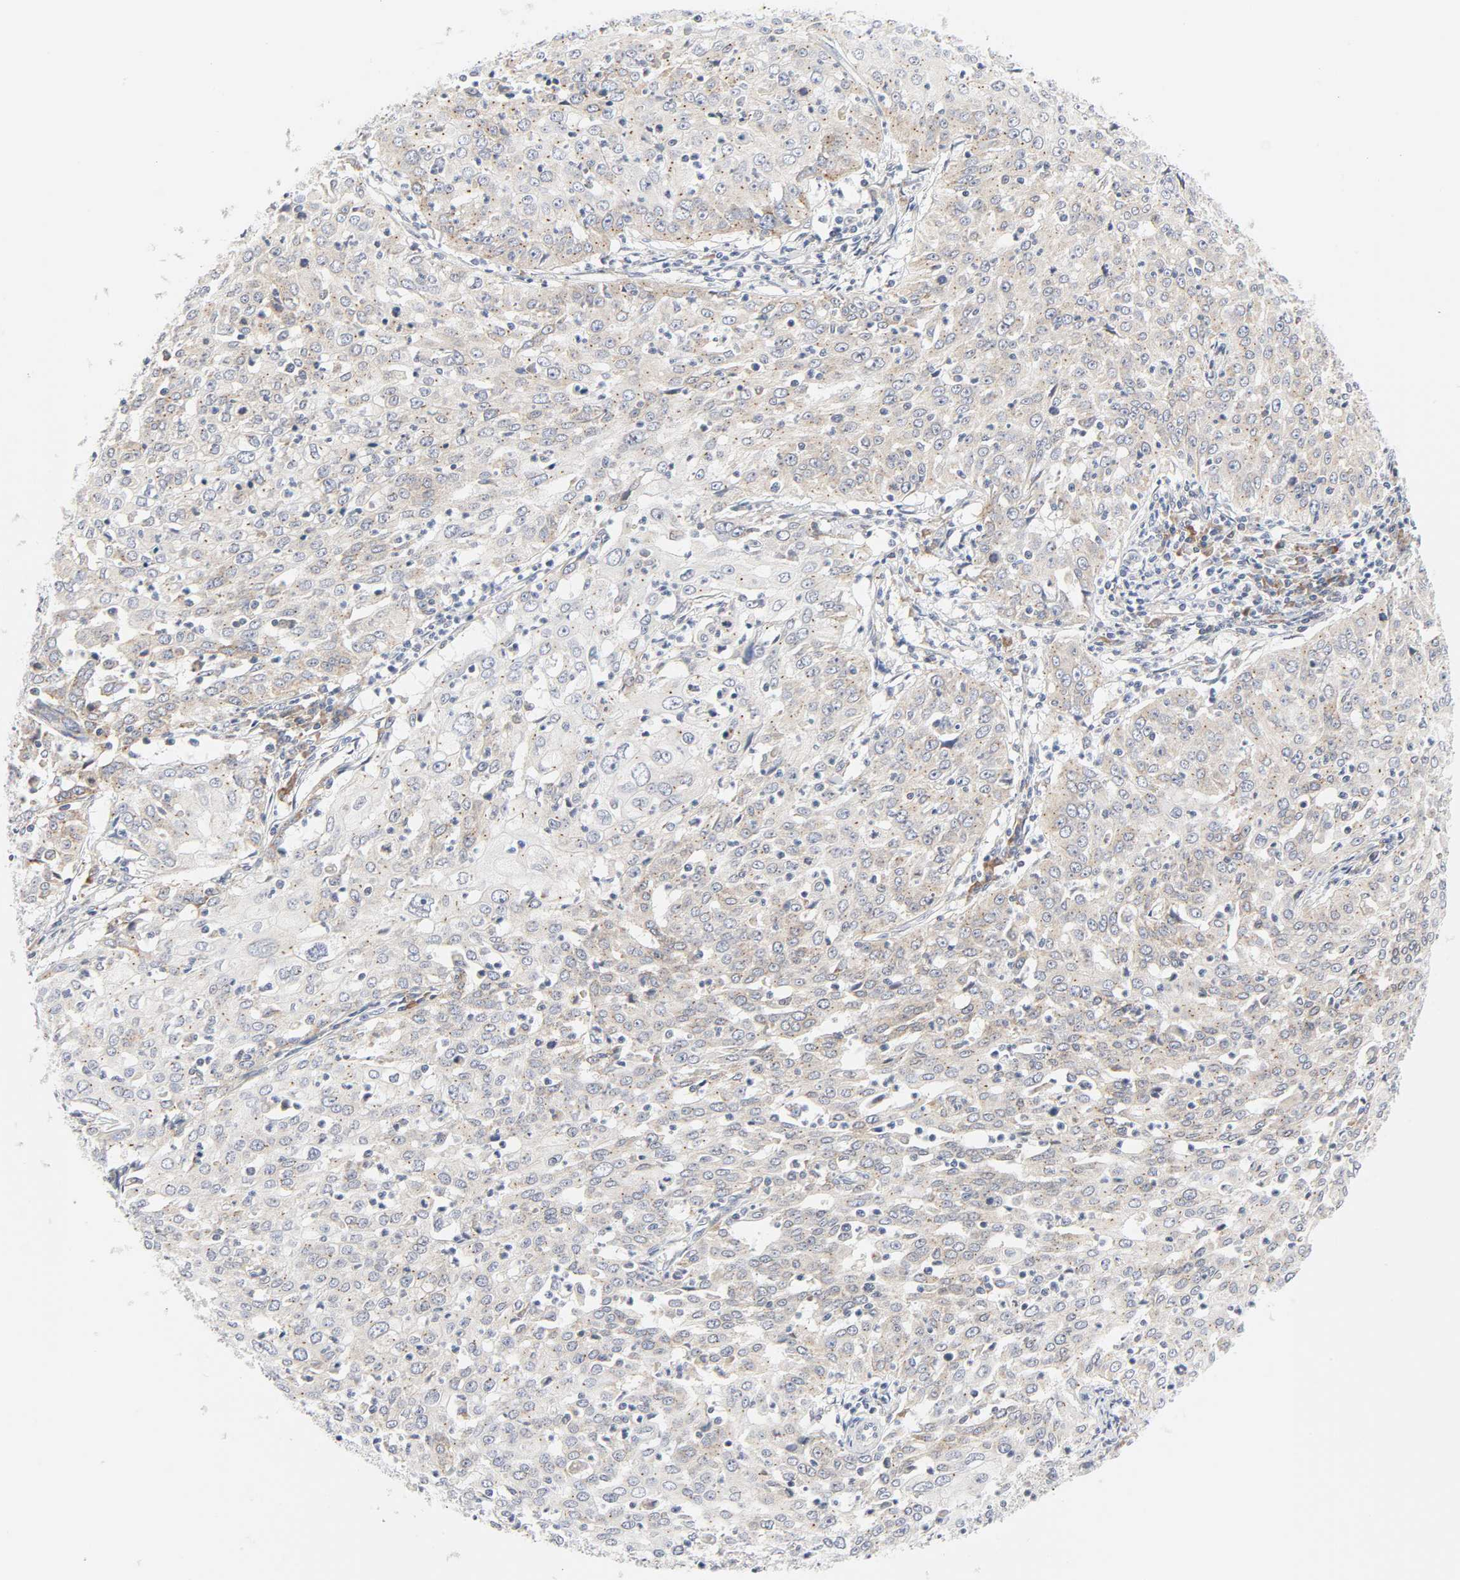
{"staining": {"intensity": "weak", "quantity": "25%-75%", "location": "cytoplasmic/membranous"}, "tissue": "cervical cancer", "cell_type": "Tumor cells", "image_type": "cancer", "snomed": [{"axis": "morphology", "description": "Squamous cell carcinoma, NOS"}, {"axis": "topography", "description": "Cervix"}], "caption": "DAB (3,3'-diaminobenzidine) immunohistochemical staining of squamous cell carcinoma (cervical) demonstrates weak cytoplasmic/membranous protein positivity in about 25%-75% of tumor cells. Using DAB (brown) and hematoxylin (blue) stains, captured at high magnification using brightfield microscopy.", "gene": "LRP6", "patient": {"sex": "female", "age": 39}}